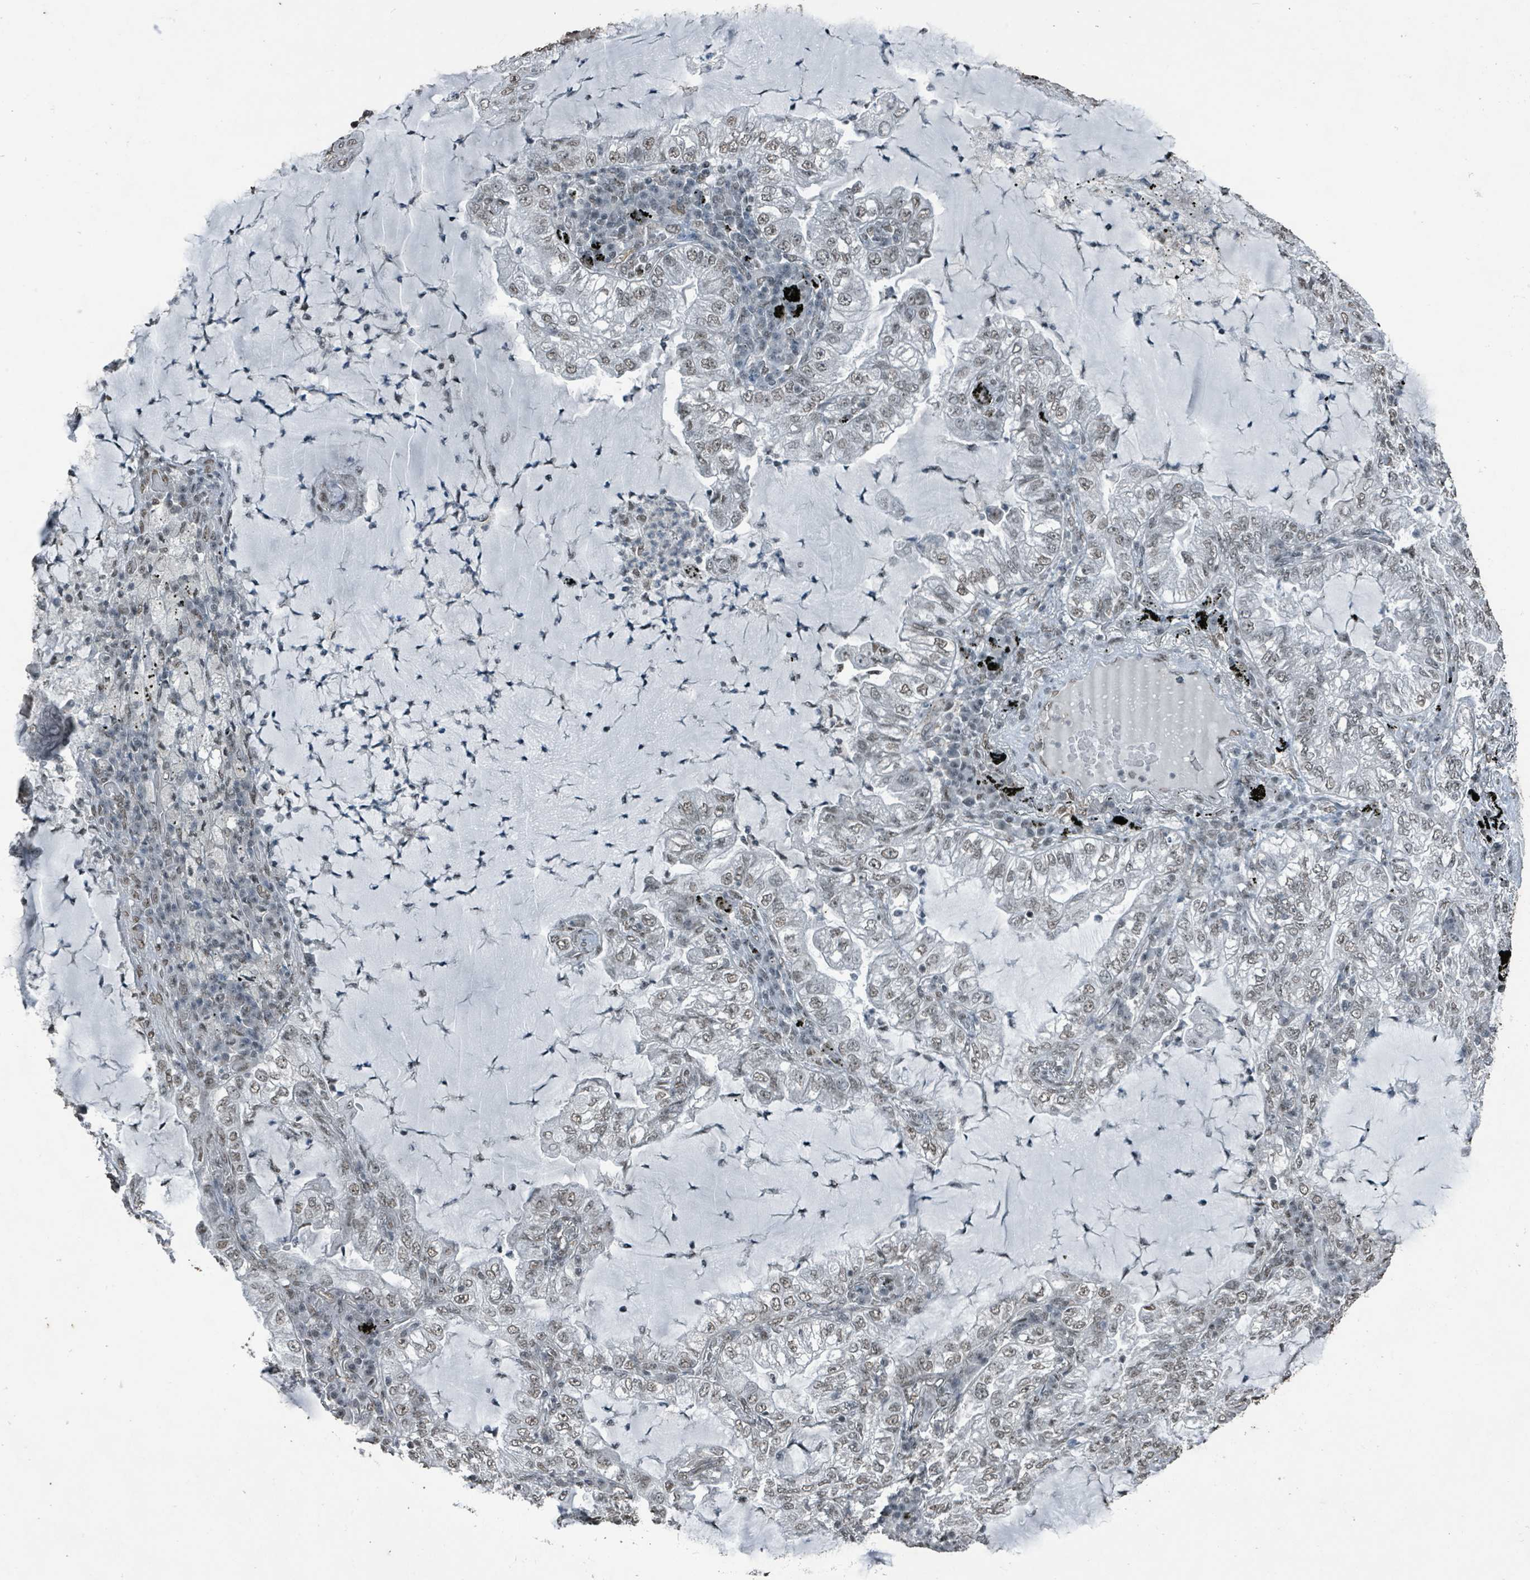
{"staining": {"intensity": "weak", "quantity": ">75%", "location": "nuclear"}, "tissue": "lung cancer", "cell_type": "Tumor cells", "image_type": "cancer", "snomed": [{"axis": "morphology", "description": "Adenocarcinoma, NOS"}, {"axis": "topography", "description": "Lung"}], "caption": "Immunohistochemical staining of lung cancer exhibits low levels of weak nuclear protein expression in about >75% of tumor cells.", "gene": "PHIP", "patient": {"sex": "female", "age": 73}}